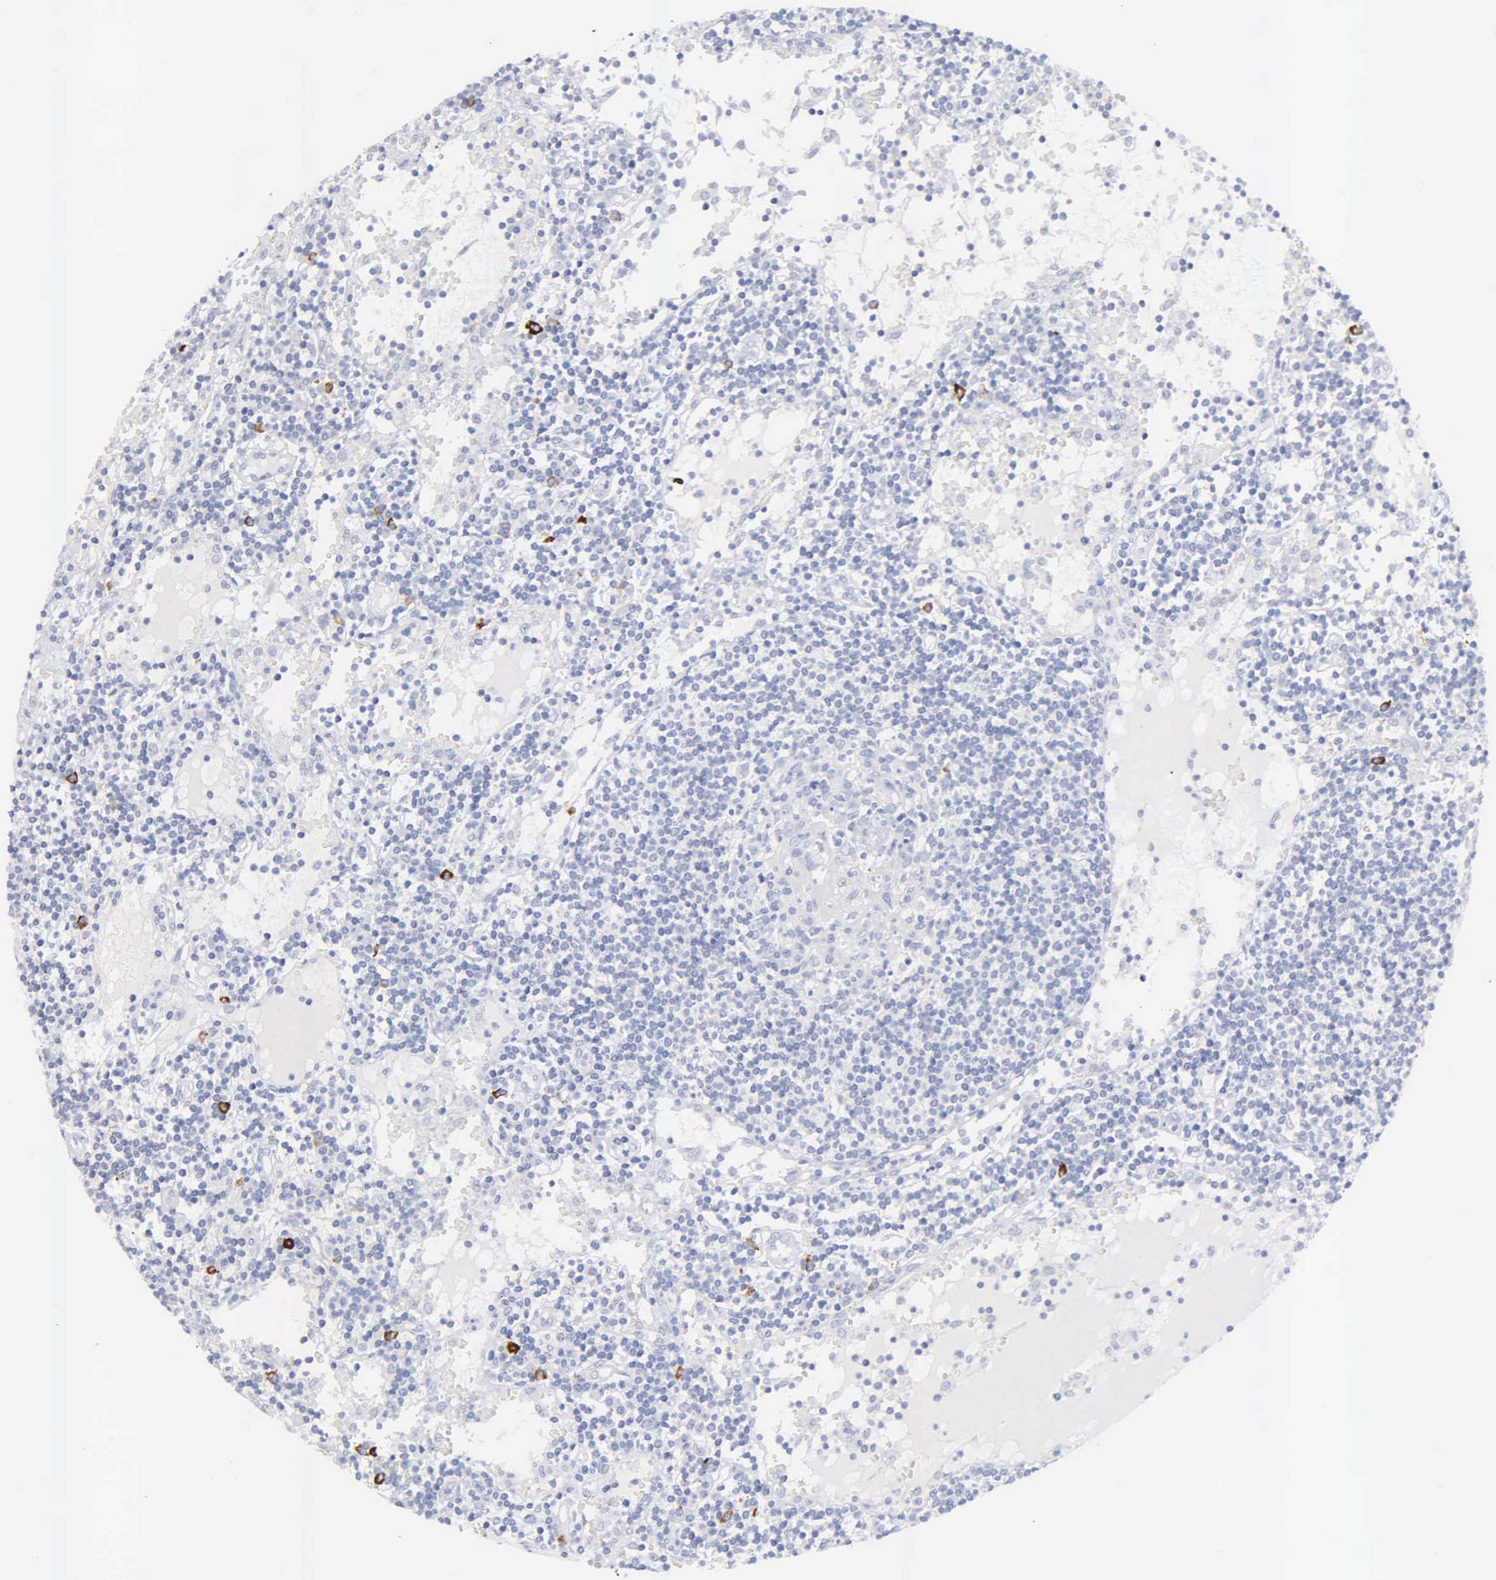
{"staining": {"intensity": "negative", "quantity": "none", "location": "none"}, "tissue": "lymph node", "cell_type": "Germinal center cells", "image_type": "normal", "snomed": [{"axis": "morphology", "description": "Normal tissue, NOS"}, {"axis": "topography", "description": "Lymph node"}], "caption": "This is an immunohistochemistry photomicrograph of benign lymph node. There is no expression in germinal center cells.", "gene": "ASPHD2", "patient": {"sex": "female", "age": 55}}